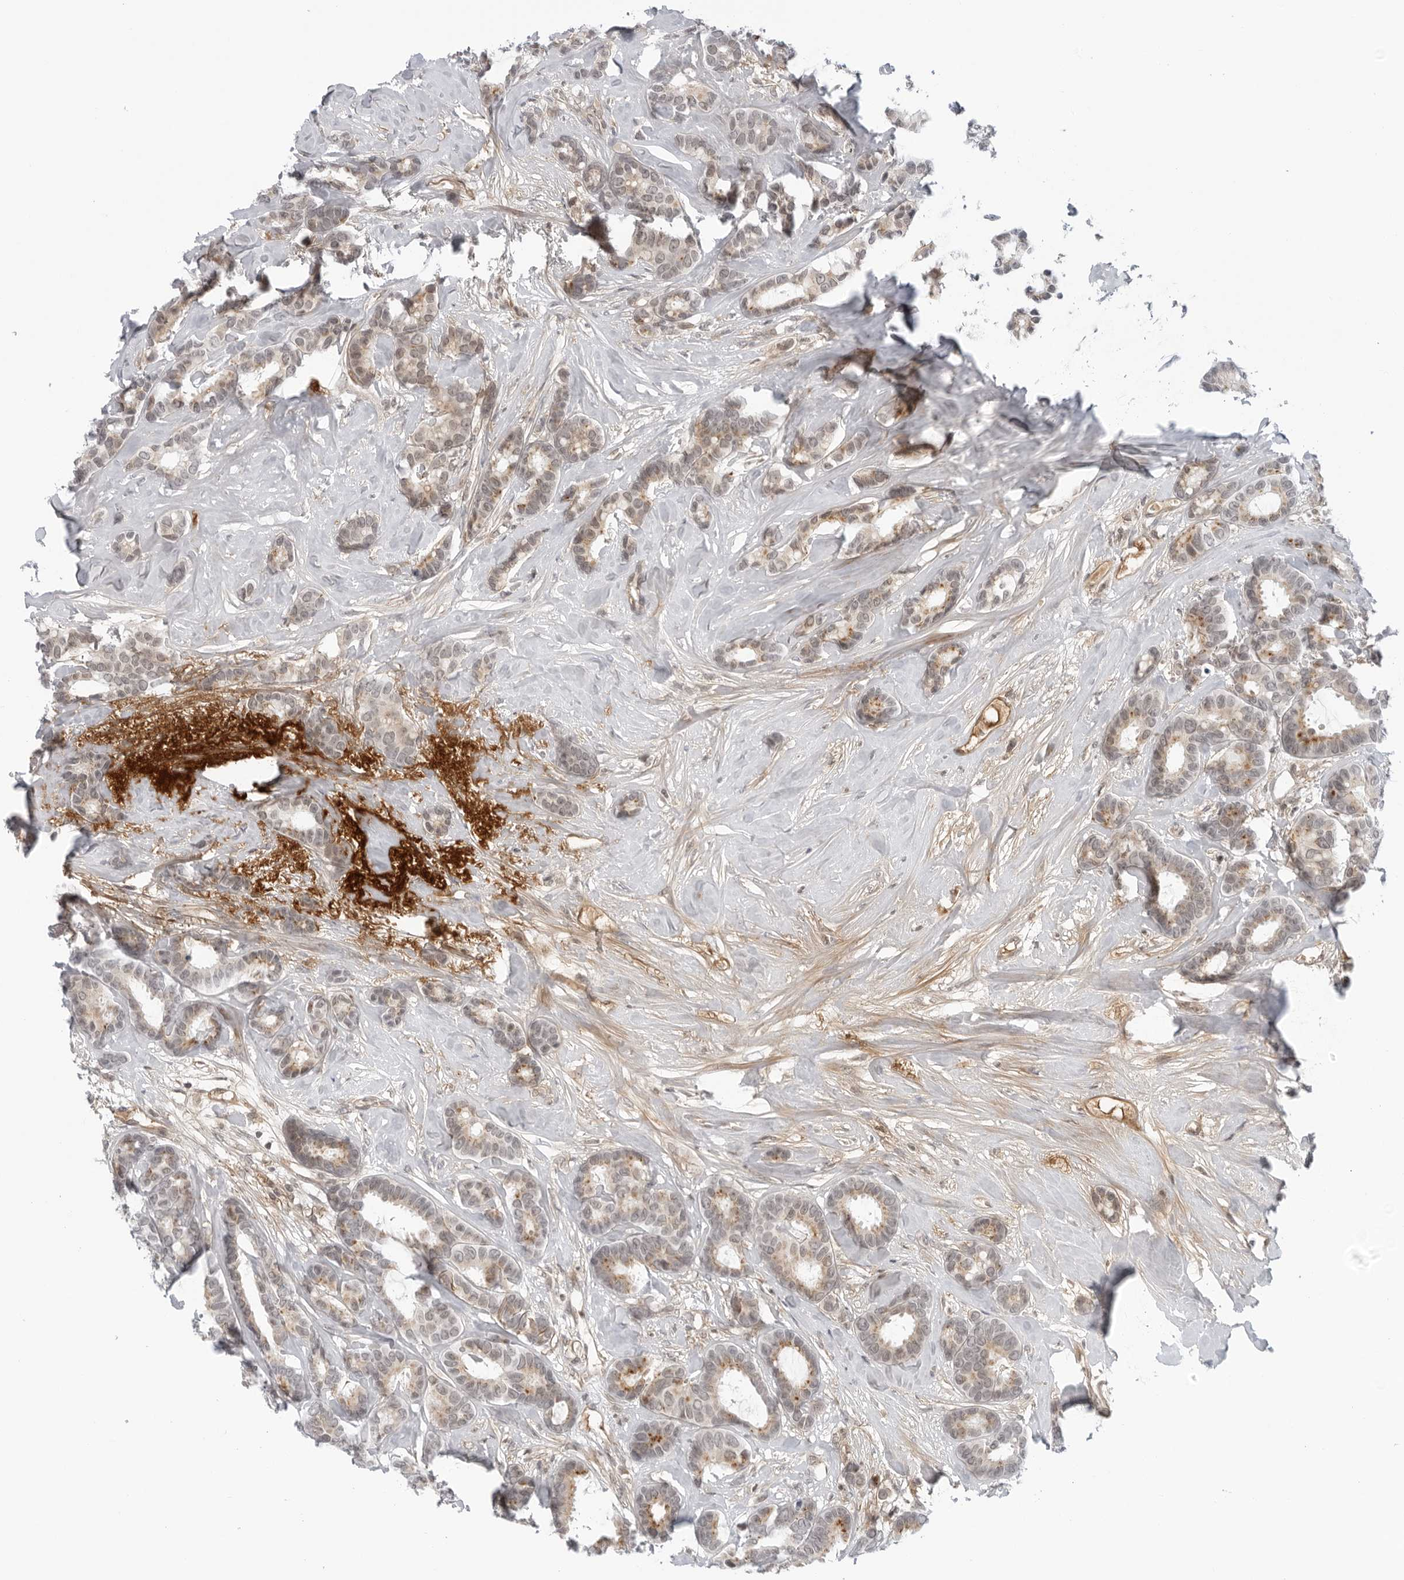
{"staining": {"intensity": "weak", "quantity": ">75%", "location": "cytoplasmic/membranous"}, "tissue": "breast cancer", "cell_type": "Tumor cells", "image_type": "cancer", "snomed": [{"axis": "morphology", "description": "Duct carcinoma"}, {"axis": "topography", "description": "Breast"}], "caption": "Protein expression analysis of breast intraductal carcinoma reveals weak cytoplasmic/membranous expression in approximately >75% of tumor cells.", "gene": "SUGCT", "patient": {"sex": "female", "age": 87}}